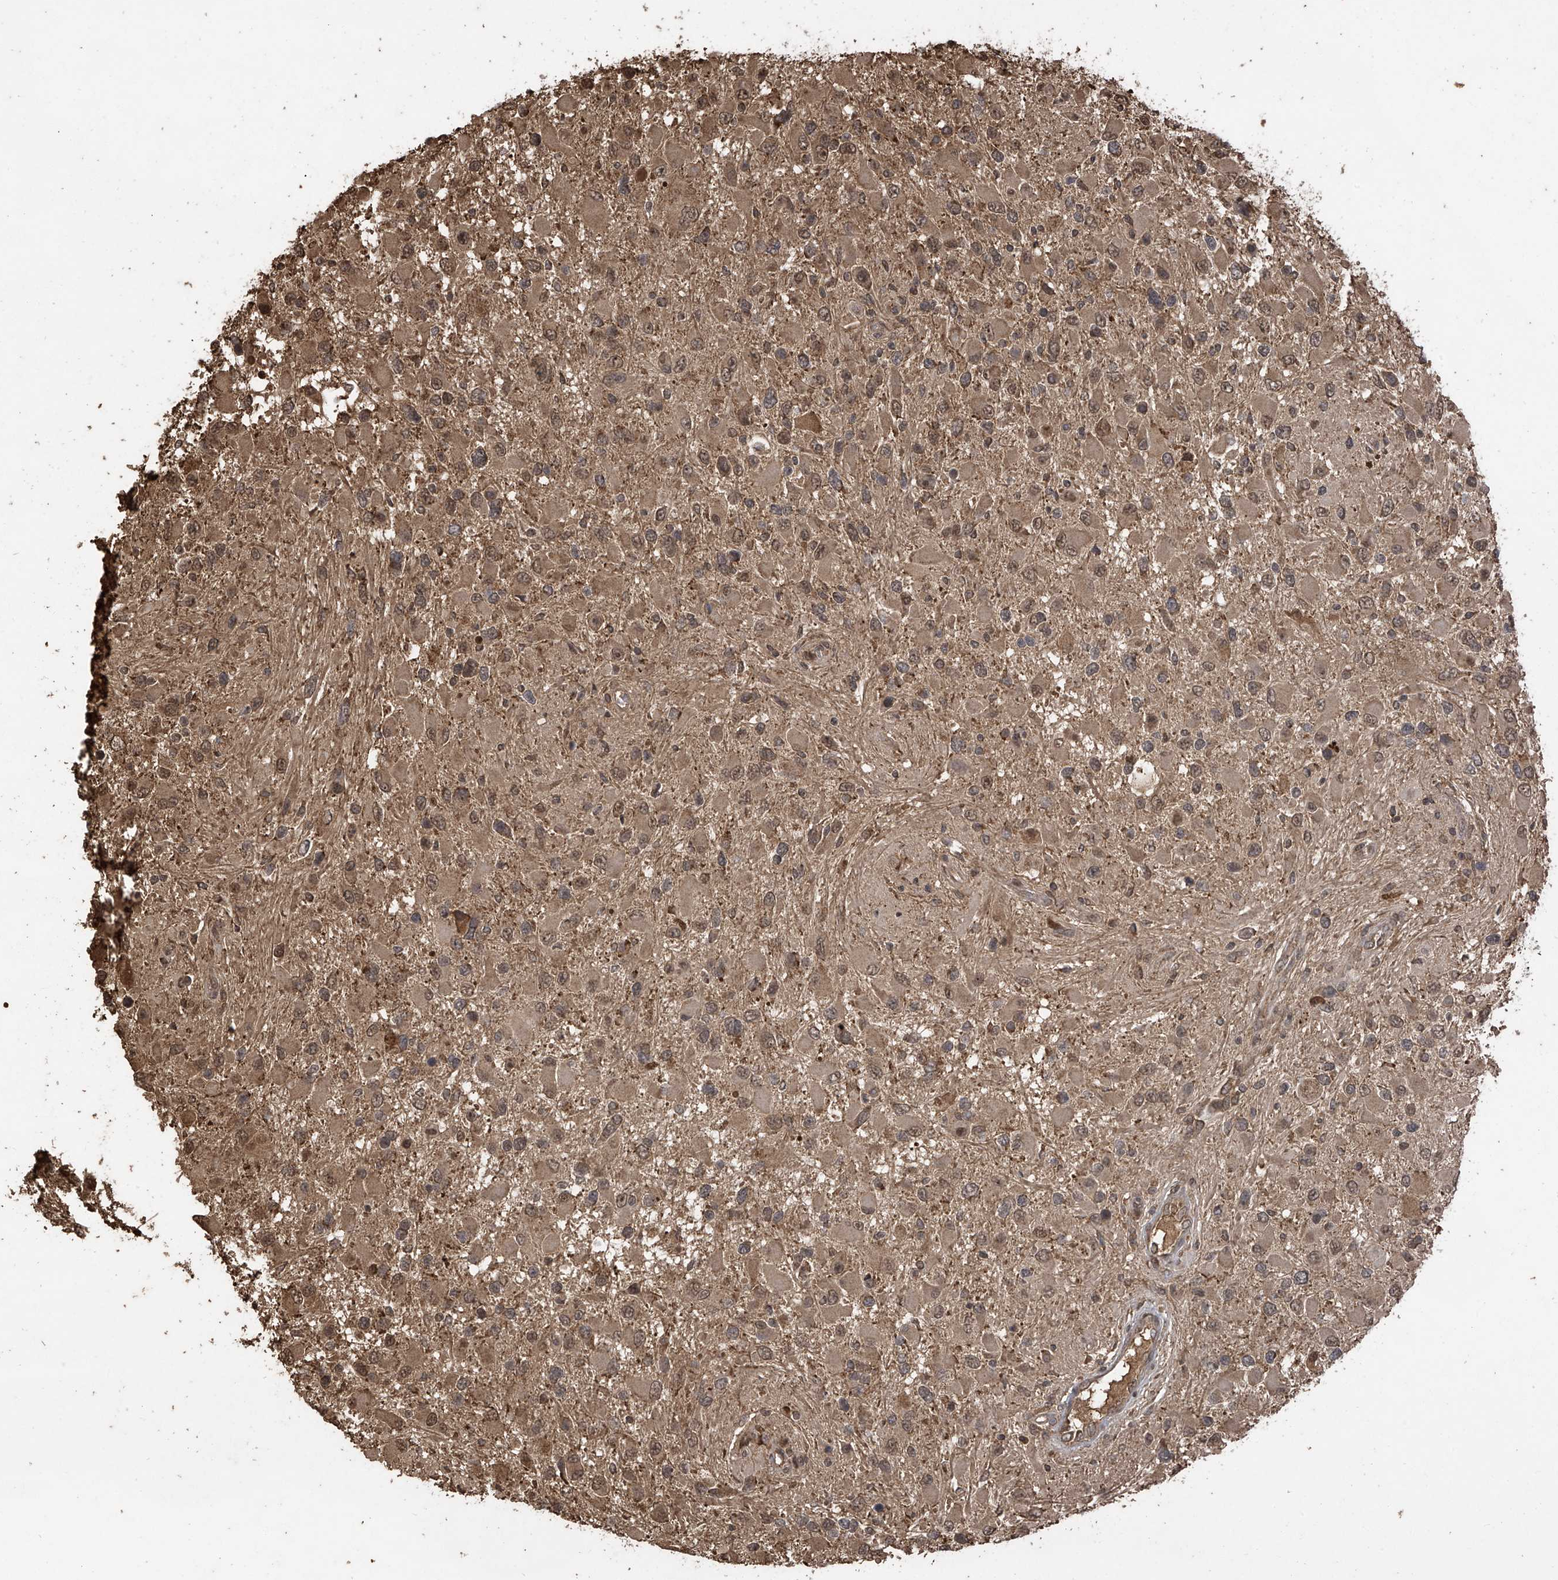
{"staining": {"intensity": "moderate", "quantity": ">75%", "location": "cytoplasmic/membranous,nuclear"}, "tissue": "glioma", "cell_type": "Tumor cells", "image_type": "cancer", "snomed": [{"axis": "morphology", "description": "Glioma, malignant, High grade"}, {"axis": "topography", "description": "Brain"}], "caption": "Tumor cells show medium levels of moderate cytoplasmic/membranous and nuclear expression in about >75% of cells in glioma.", "gene": "PNPT1", "patient": {"sex": "male", "age": 53}}